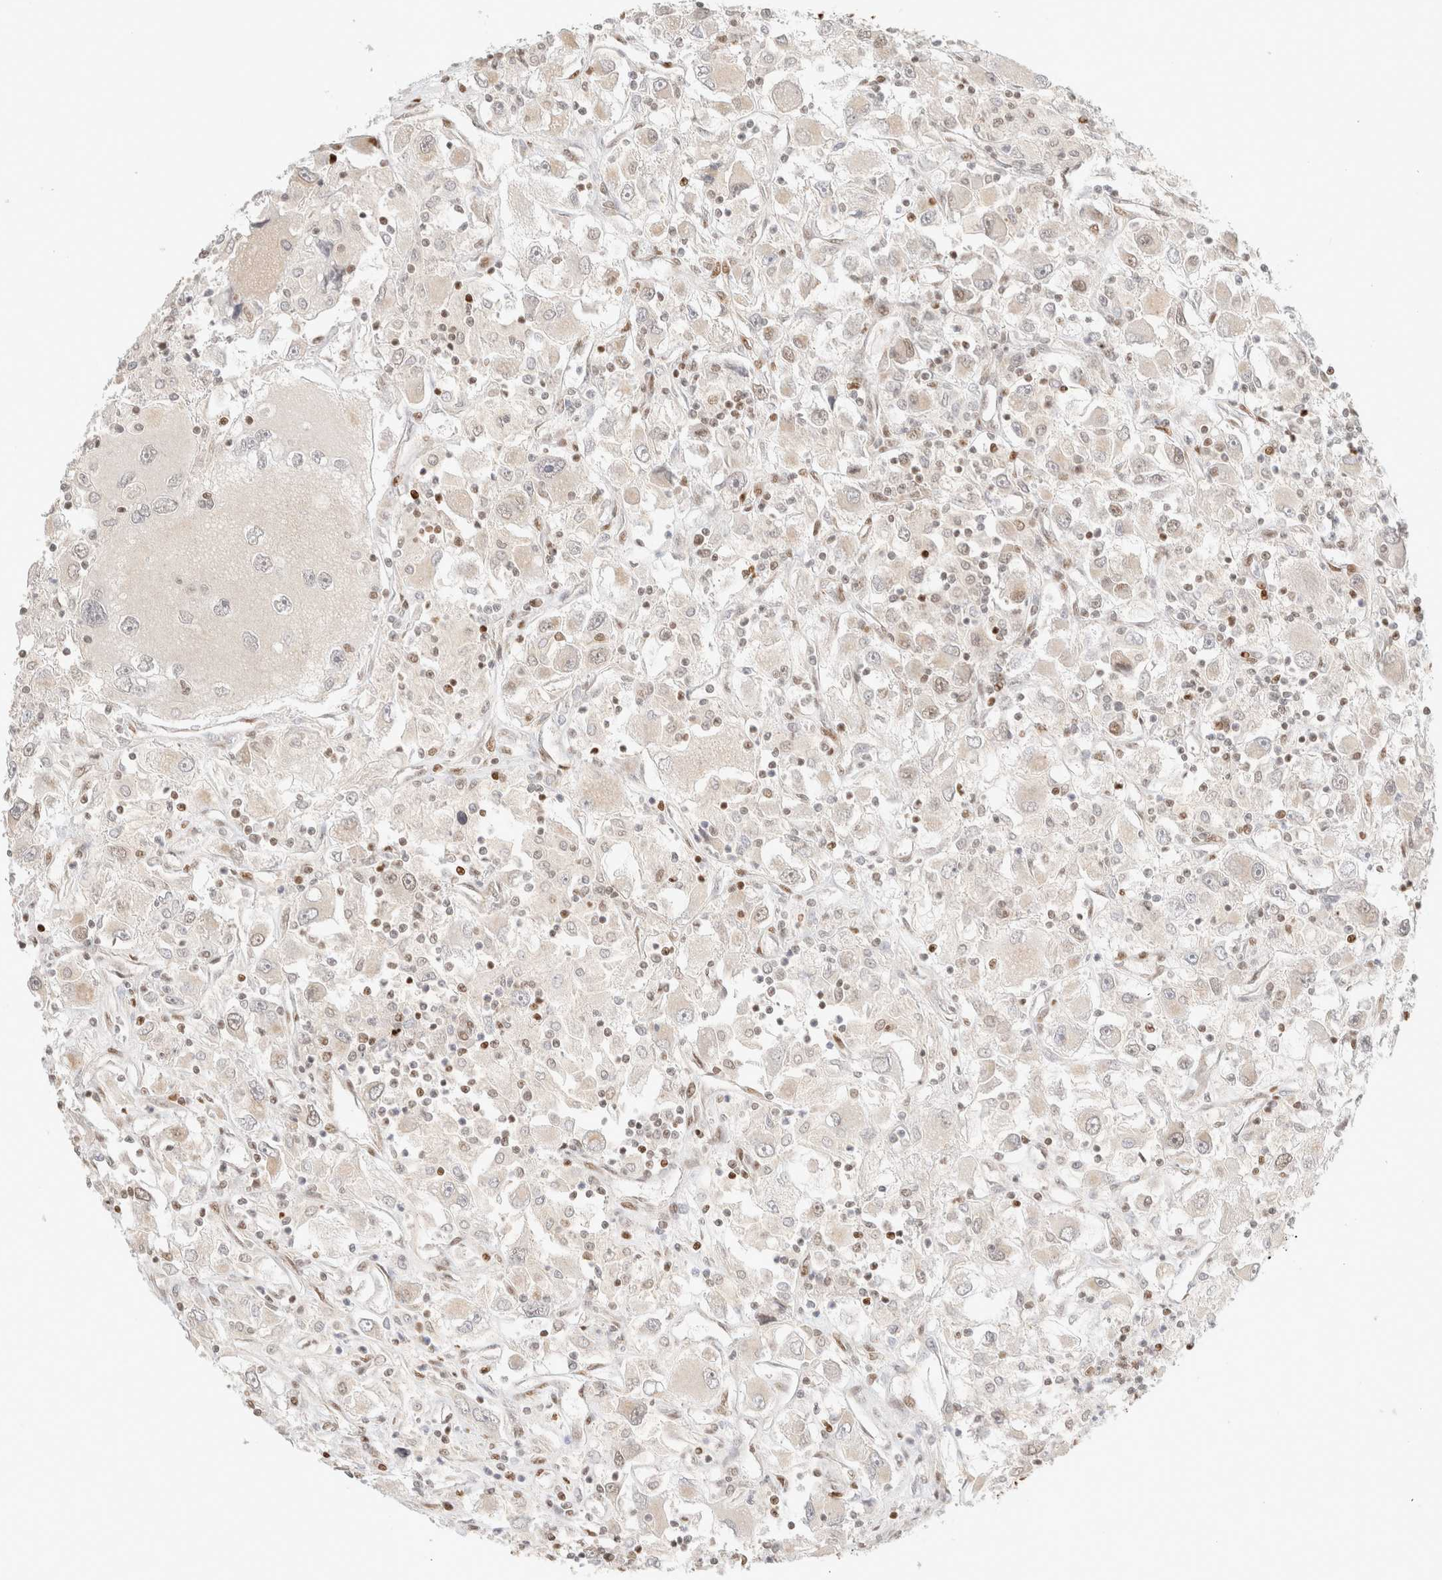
{"staining": {"intensity": "negative", "quantity": "none", "location": "none"}, "tissue": "renal cancer", "cell_type": "Tumor cells", "image_type": "cancer", "snomed": [{"axis": "morphology", "description": "Adenocarcinoma, NOS"}, {"axis": "topography", "description": "Kidney"}], "caption": "Immunohistochemistry (IHC) photomicrograph of renal adenocarcinoma stained for a protein (brown), which demonstrates no staining in tumor cells.", "gene": "DDB2", "patient": {"sex": "female", "age": 52}}